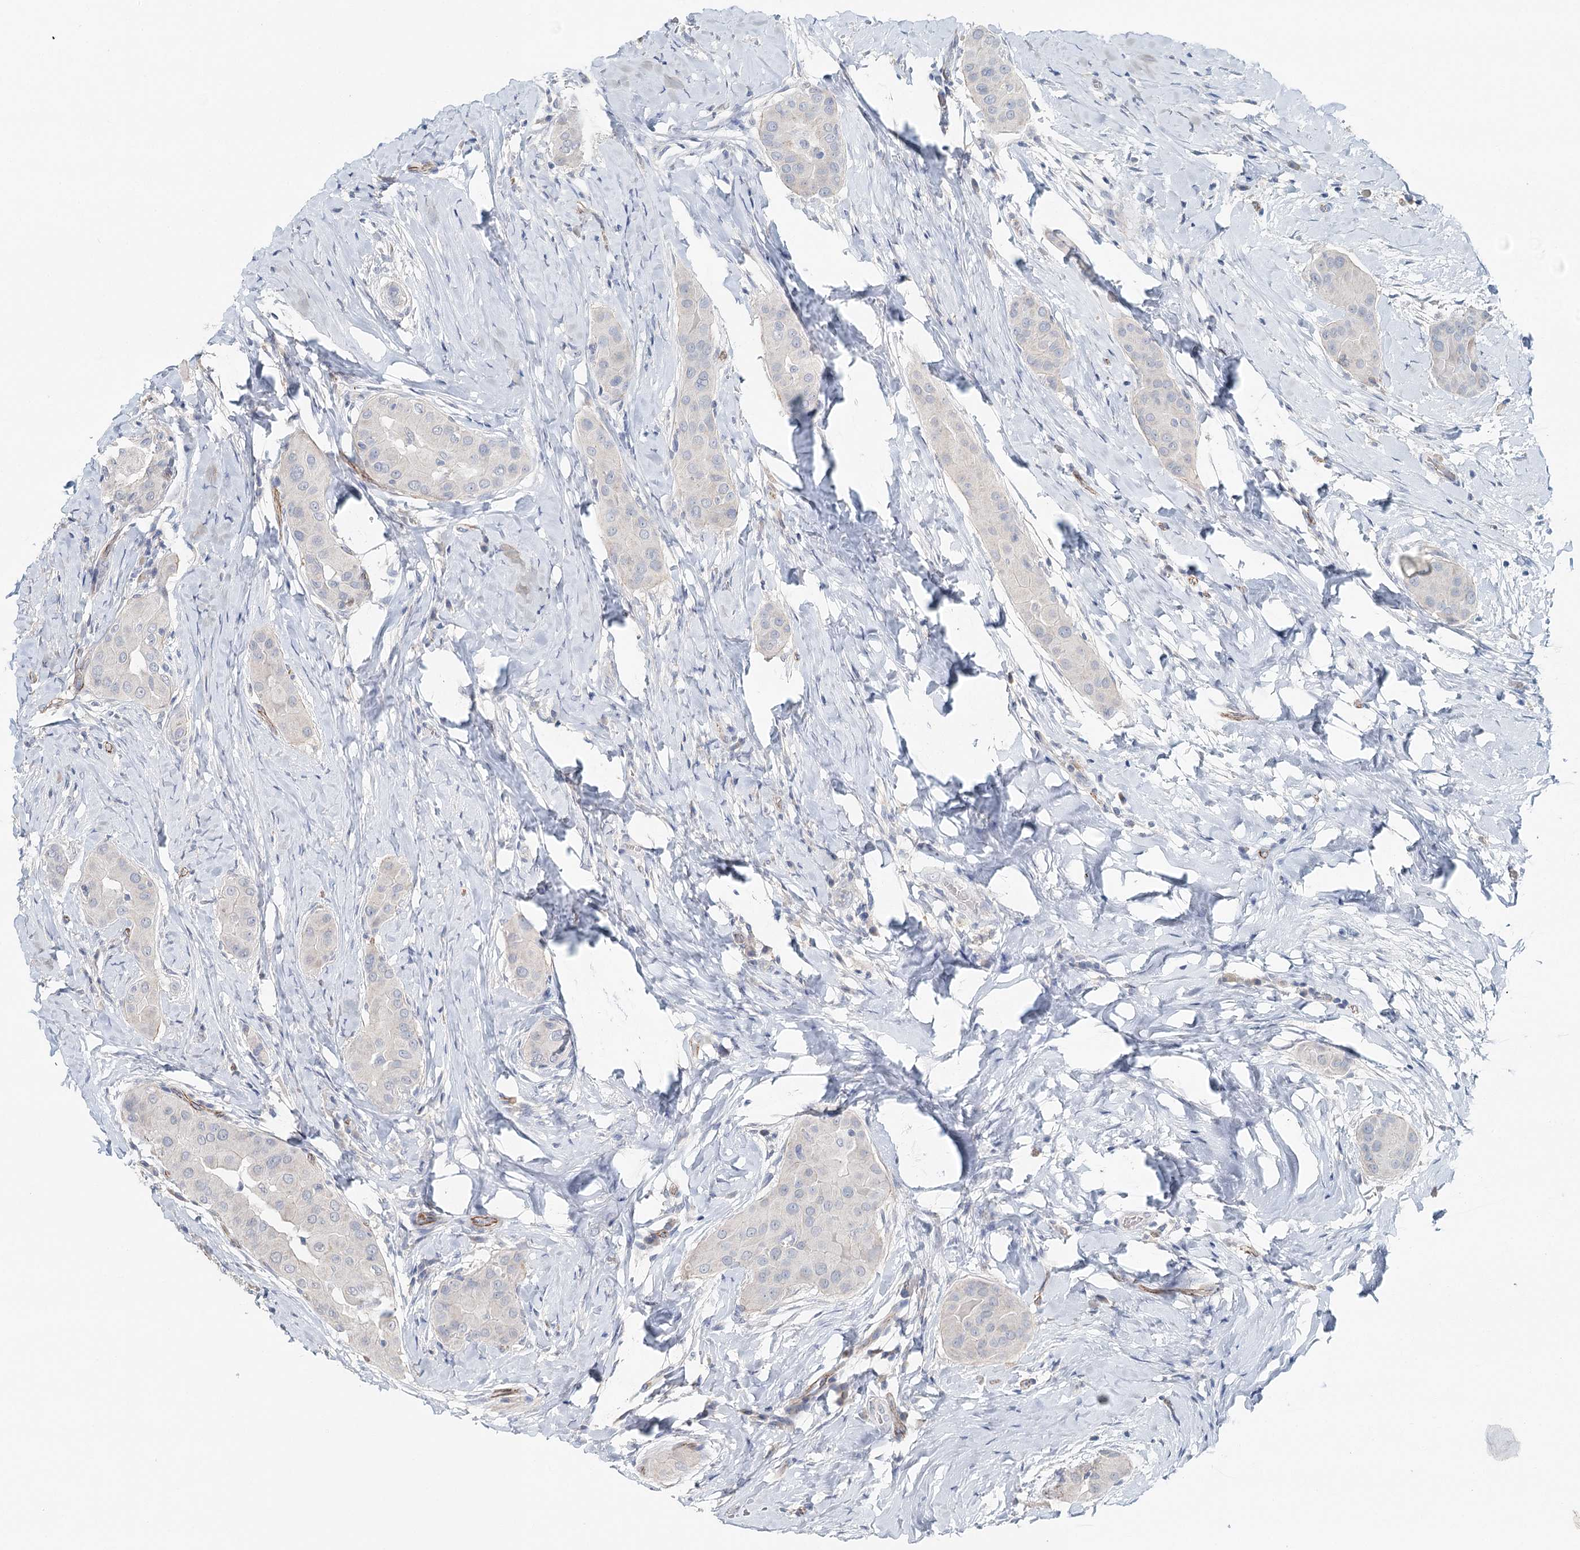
{"staining": {"intensity": "negative", "quantity": "none", "location": "none"}, "tissue": "thyroid cancer", "cell_type": "Tumor cells", "image_type": "cancer", "snomed": [{"axis": "morphology", "description": "Papillary adenocarcinoma, NOS"}, {"axis": "topography", "description": "Thyroid gland"}], "caption": "Immunohistochemistry (IHC) photomicrograph of human thyroid cancer stained for a protein (brown), which shows no positivity in tumor cells.", "gene": "SYNPO", "patient": {"sex": "male", "age": 33}}